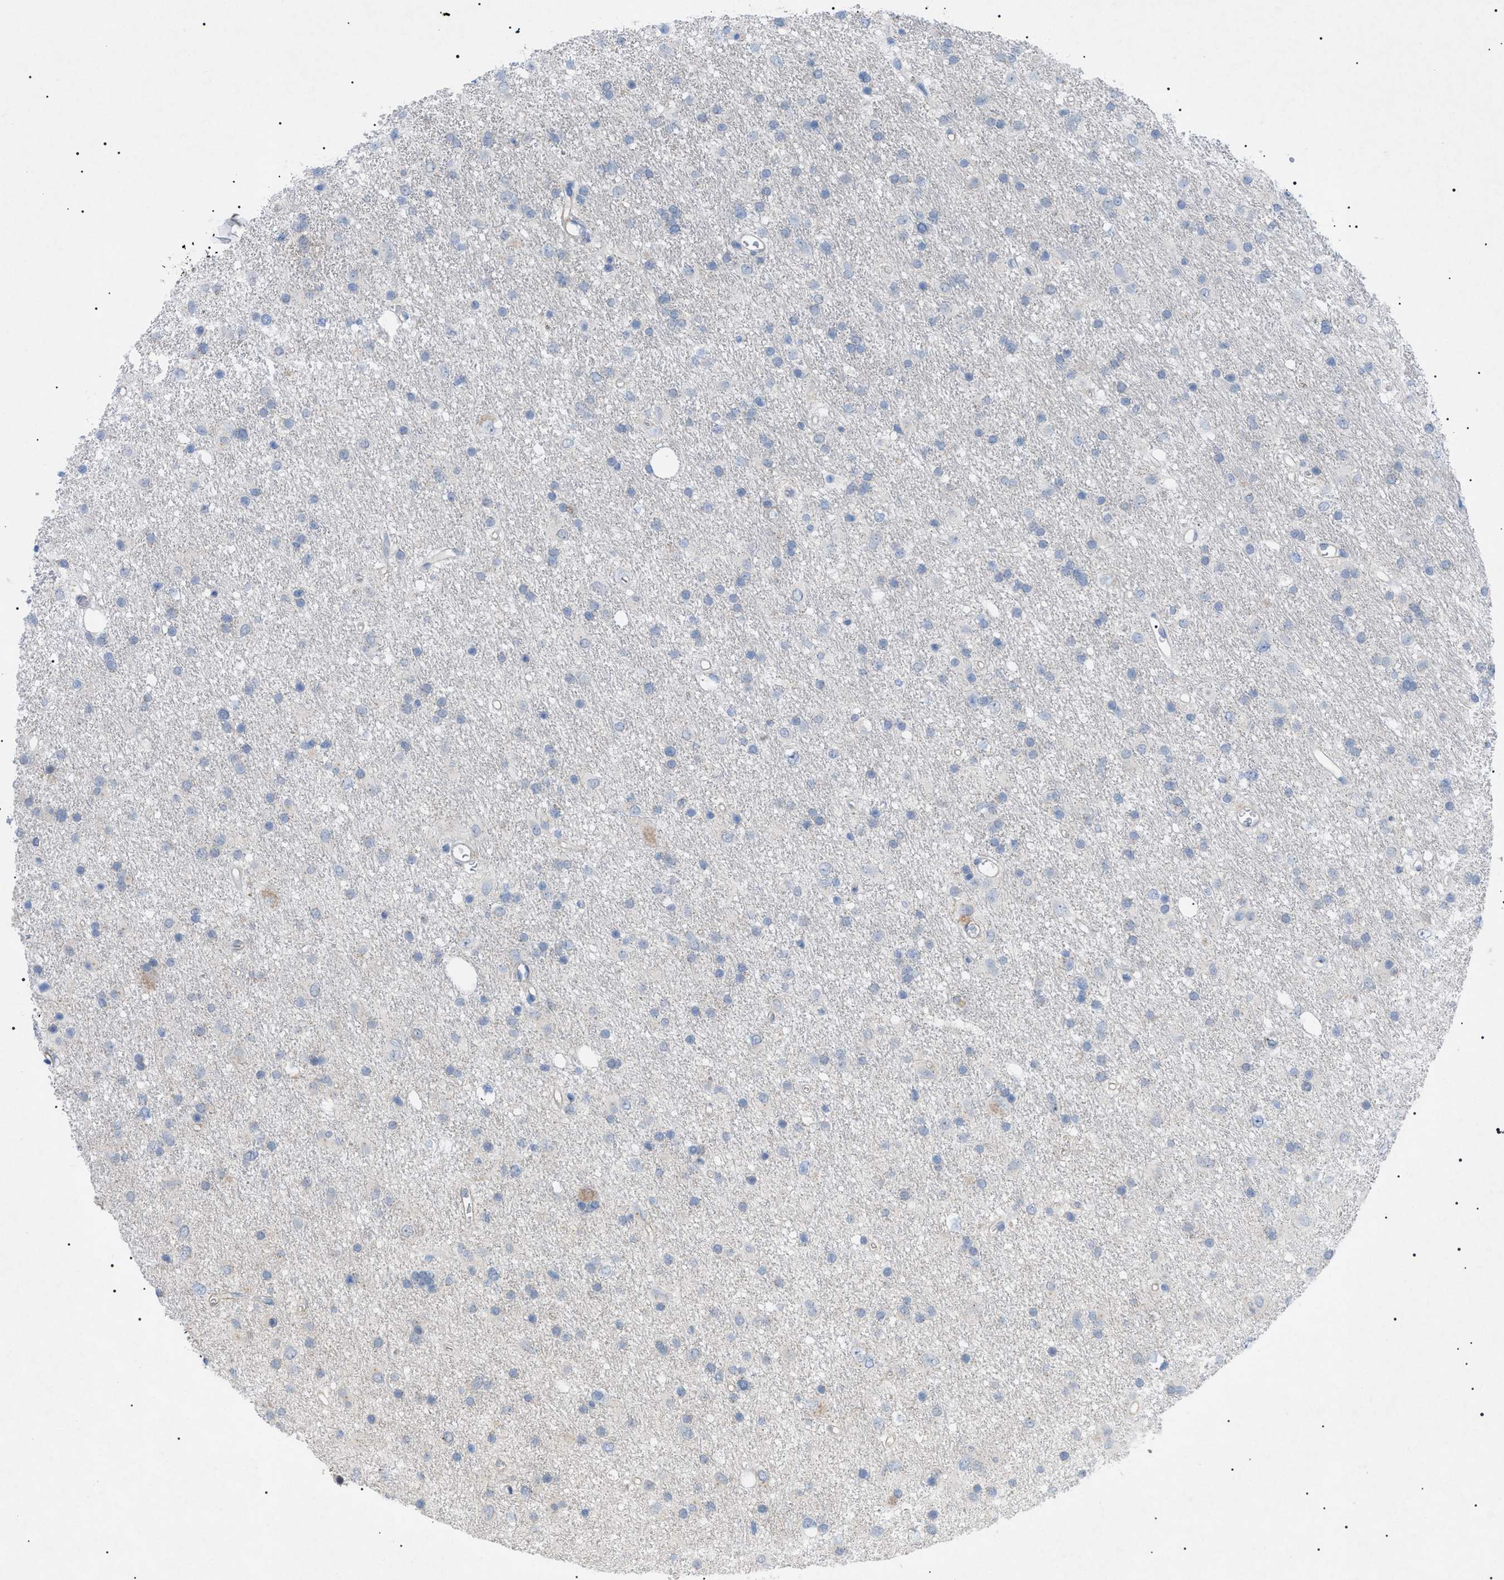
{"staining": {"intensity": "weak", "quantity": "<25%", "location": "cytoplasmic/membranous"}, "tissue": "glioma", "cell_type": "Tumor cells", "image_type": "cancer", "snomed": [{"axis": "morphology", "description": "Glioma, malignant, Low grade"}, {"axis": "topography", "description": "Brain"}], "caption": "This image is of low-grade glioma (malignant) stained with immunohistochemistry (IHC) to label a protein in brown with the nuclei are counter-stained blue. There is no staining in tumor cells.", "gene": "ADAMTS1", "patient": {"sex": "male", "age": 77}}